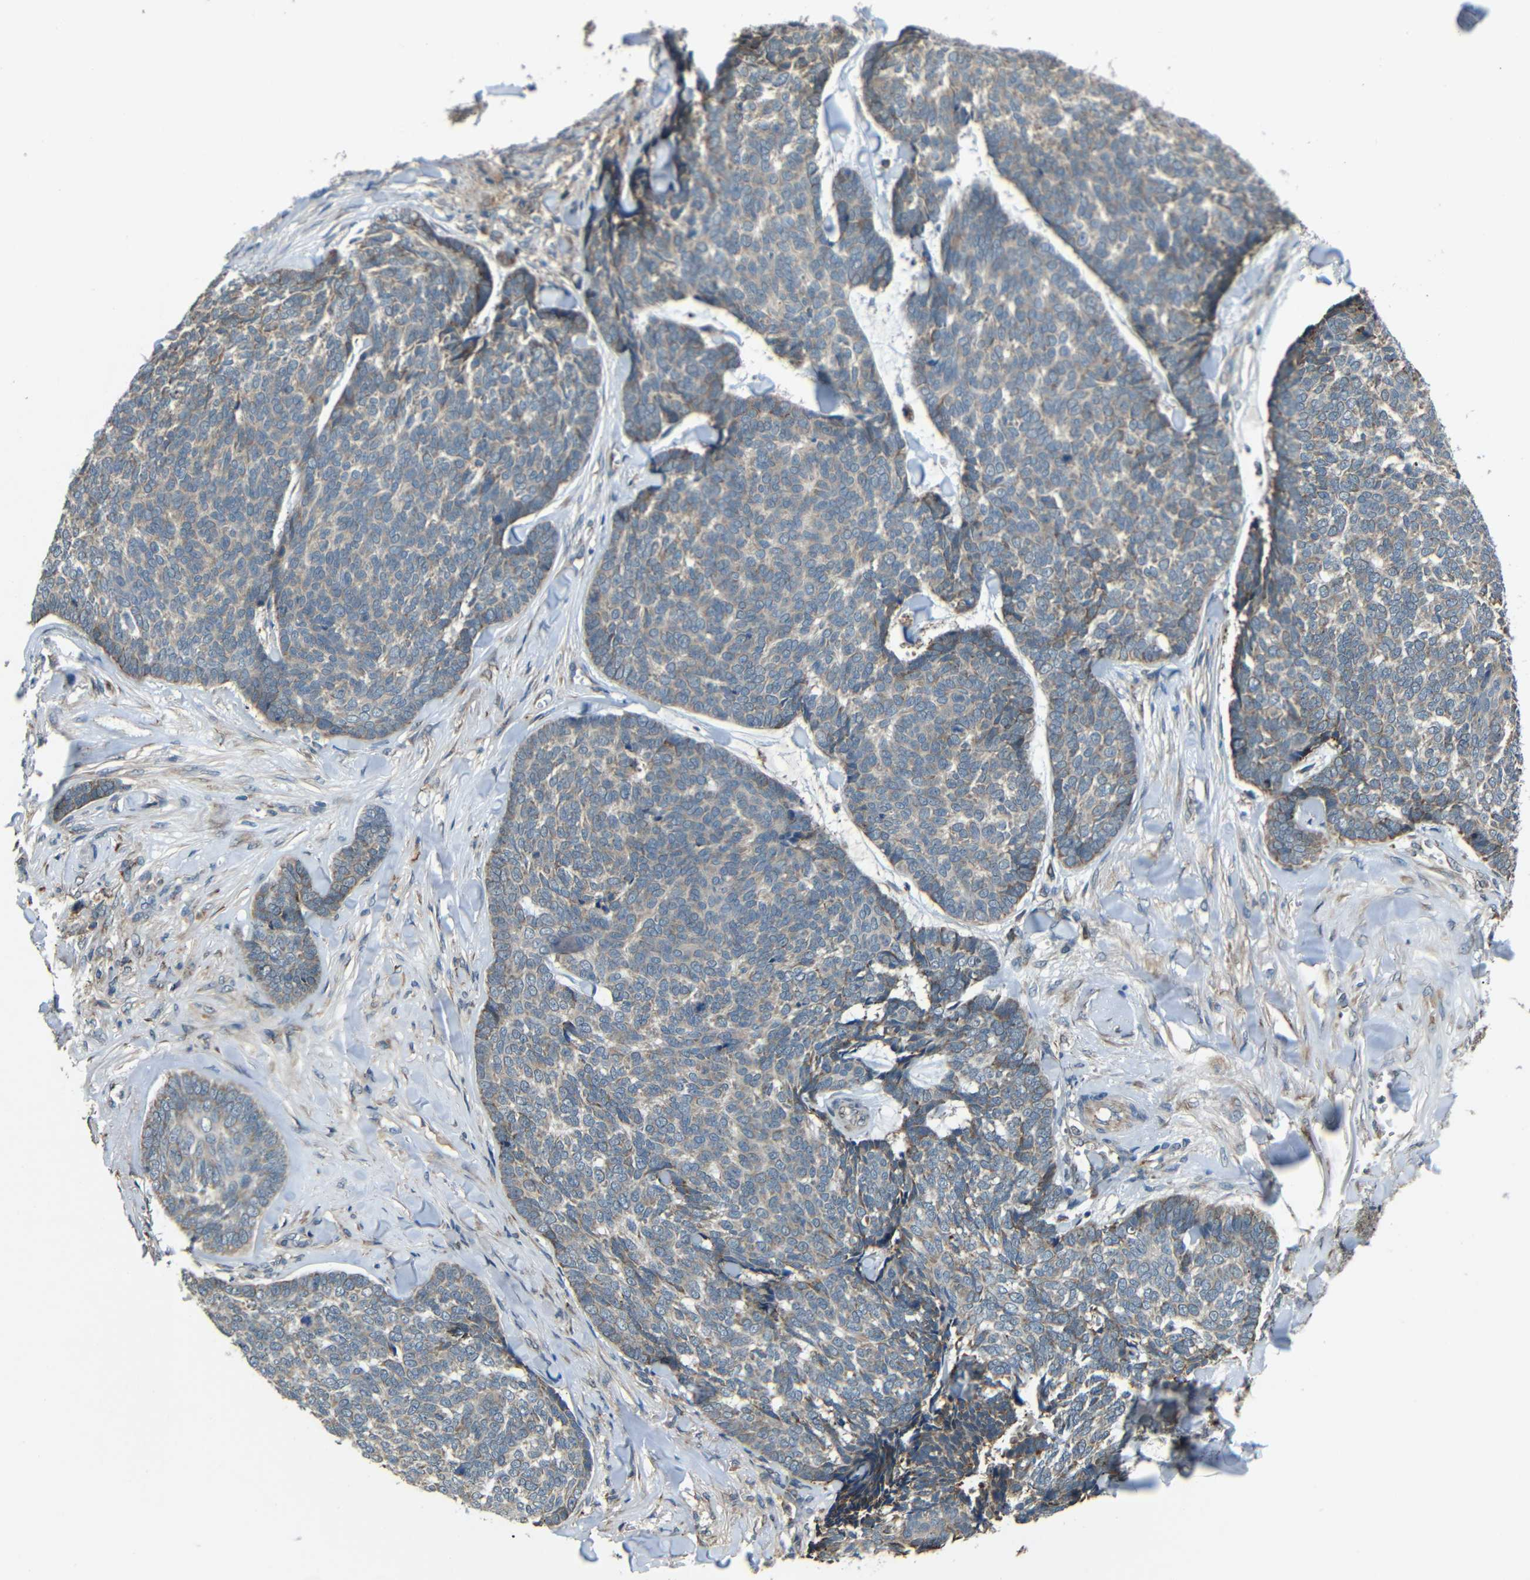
{"staining": {"intensity": "moderate", "quantity": "<25%", "location": "cytoplasmic/membranous"}, "tissue": "skin cancer", "cell_type": "Tumor cells", "image_type": "cancer", "snomed": [{"axis": "morphology", "description": "Basal cell carcinoma"}, {"axis": "topography", "description": "Skin"}], "caption": "IHC micrograph of neoplastic tissue: basal cell carcinoma (skin) stained using IHC demonstrates low levels of moderate protein expression localized specifically in the cytoplasmic/membranous of tumor cells, appearing as a cytoplasmic/membranous brown color.", "gene": "ATP7A", "patient": {"sex": "male", "age": 84}}